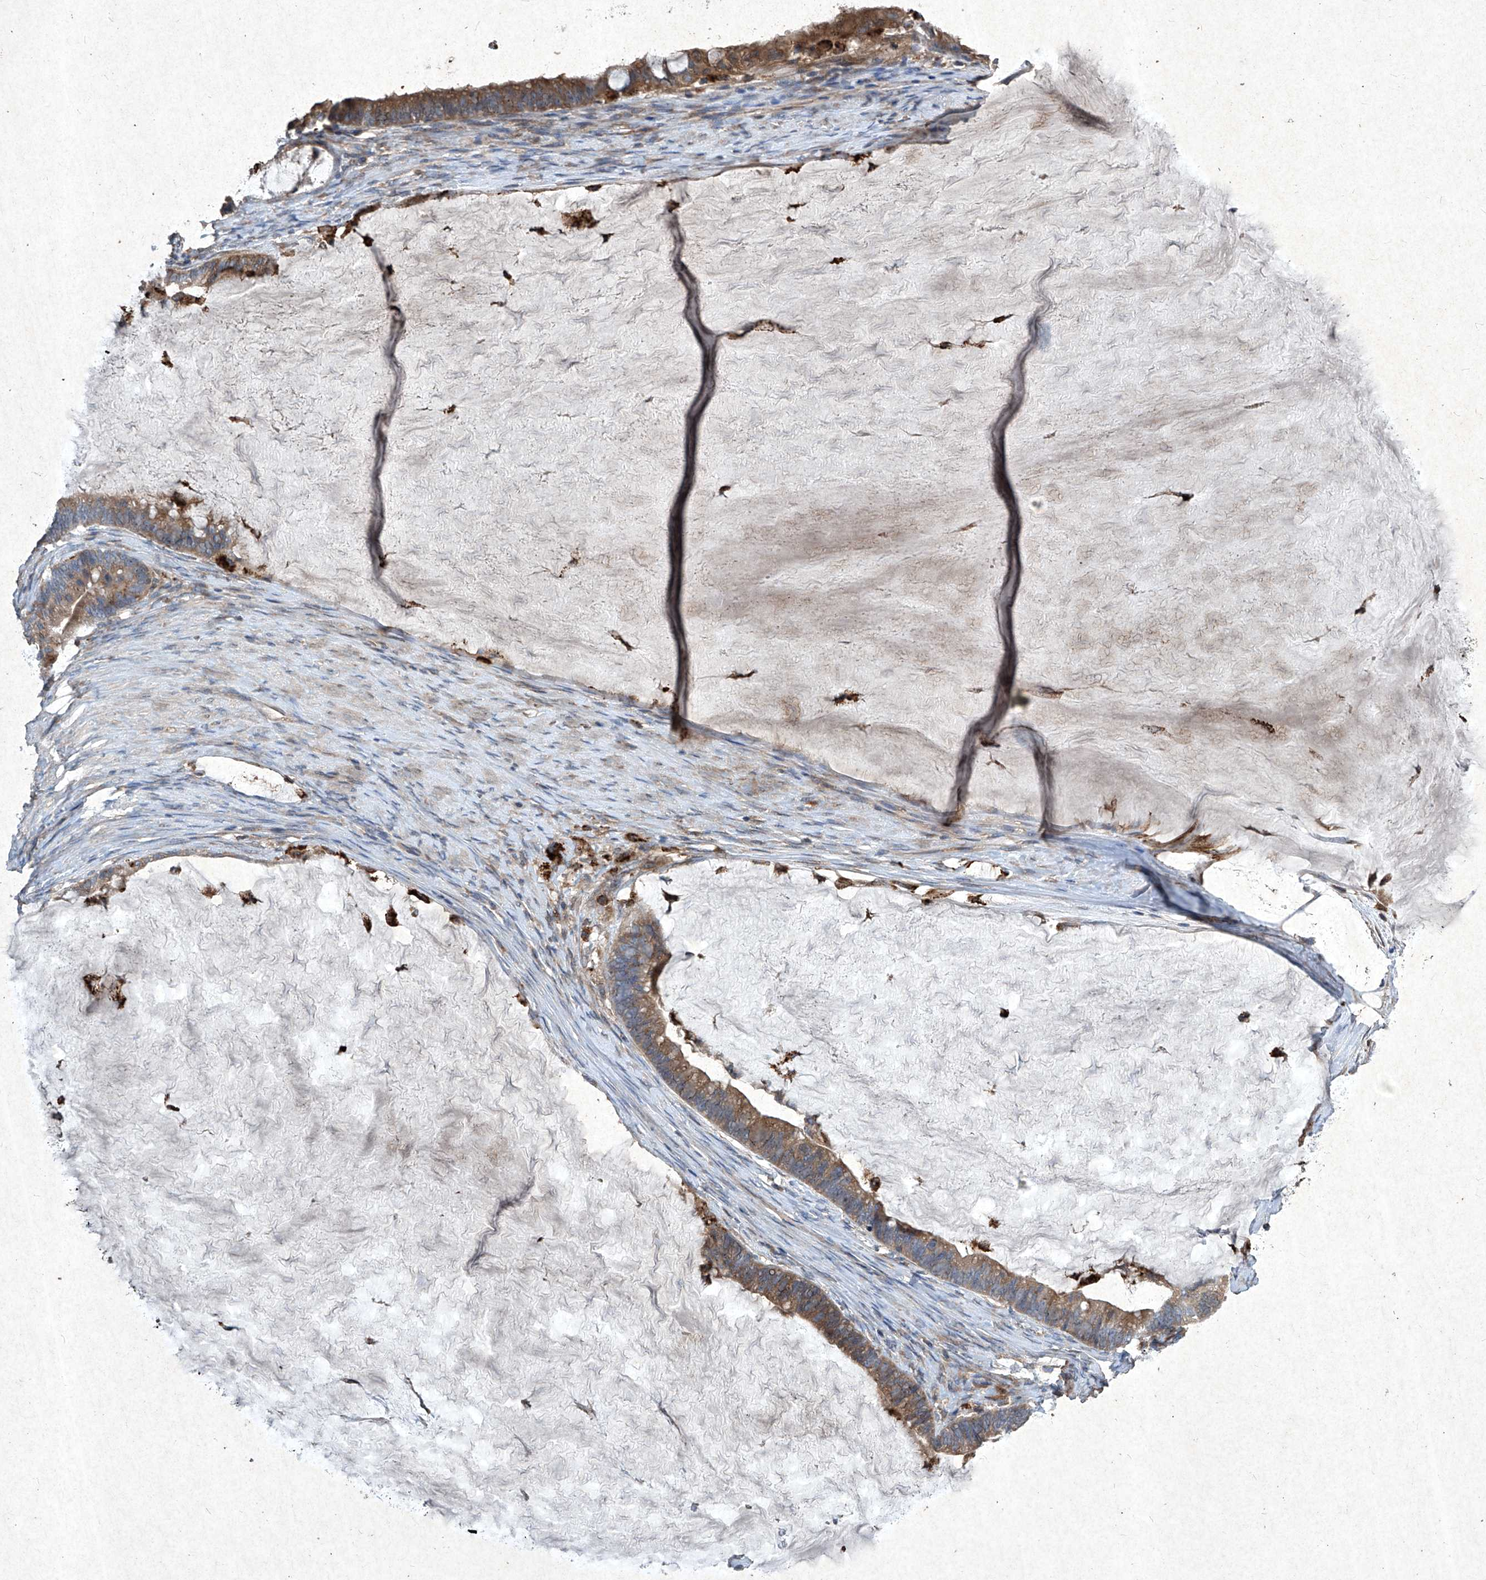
{"staining": {"intensity": "moderate", "quantity": ">75%", "location": "cytoplasmic/membranous"}, "tissue": "ovarian cancer", "cell_type": "Tumor cells", "image_type": "cancer", "snomed": [{"axis": "morphology", "description": "Cystadenocarcinoma, mucinous, NOS"}, {"axis": "topography", "description": "Ovary"}], "caption": "This is an image of immunohistochemistry (IHC) staining of ovarian cancer (mucinous cystadenocarcinoma), which shows moderate positivity in the cytoplasmic/membranous of tumor cells.", "gene": "MED16", "patient": {"sex": "female", "age": 61}}